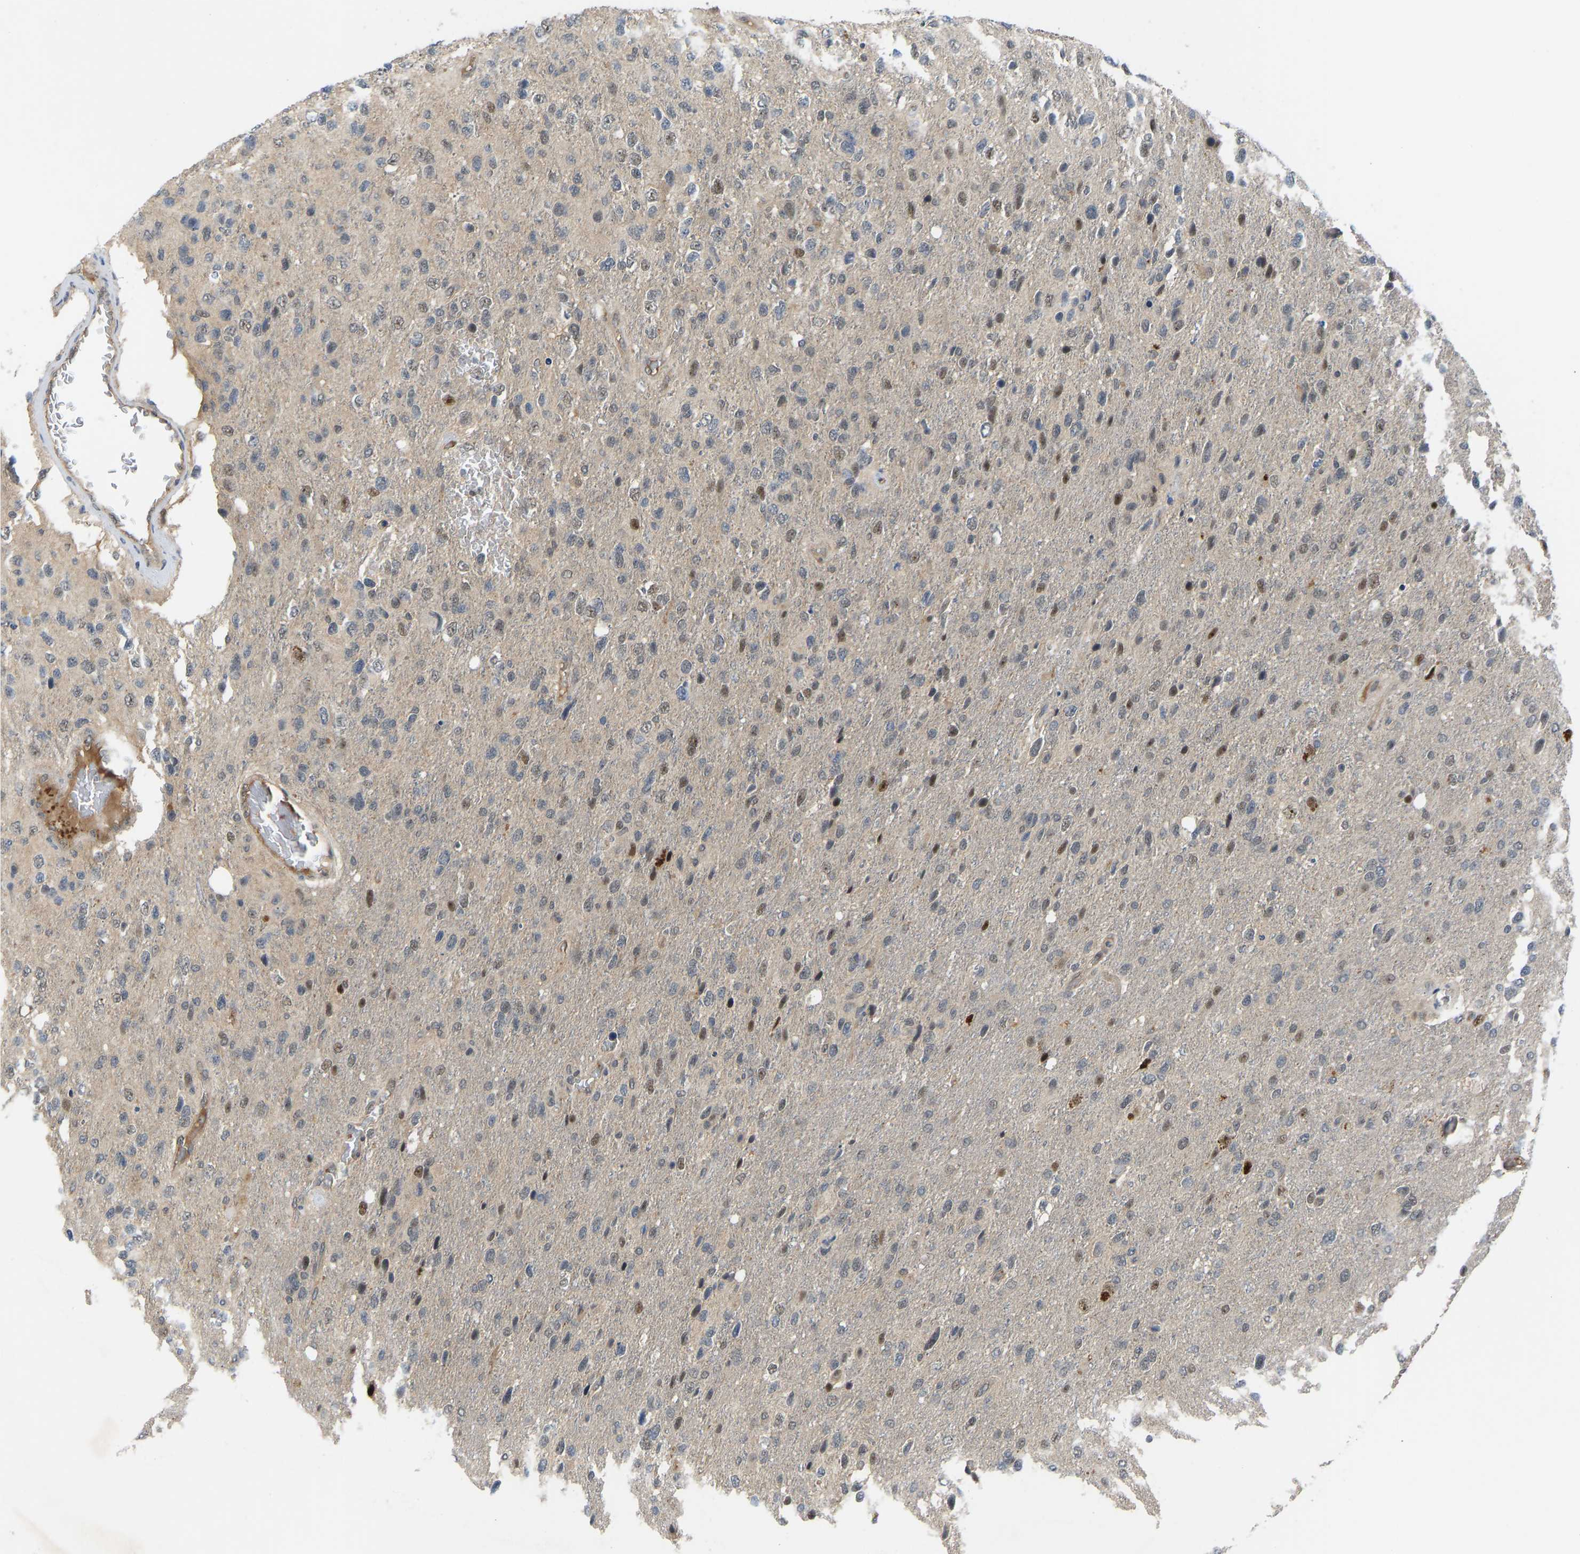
{"staining": {"intensity": "moderate", "quantity": "<25%", "location": "nuclear"}, "tissue": "glioma", "cell_type": "Tumor cells", "image_type": "cancer", "snomed": [{"axis": "morphology", "description": "Glioma, malignant, High grade"}, {"axis": "topography", "description": "Brain"}], "caption": "This is a histology image of immunohistochemistry (IHC) staining of malignant glioma (high-grade), which shows moderate expression in the nuclear of tumor cells.", "gene": "ZNF251", "patient": {"sex": "female", "age": 58}}